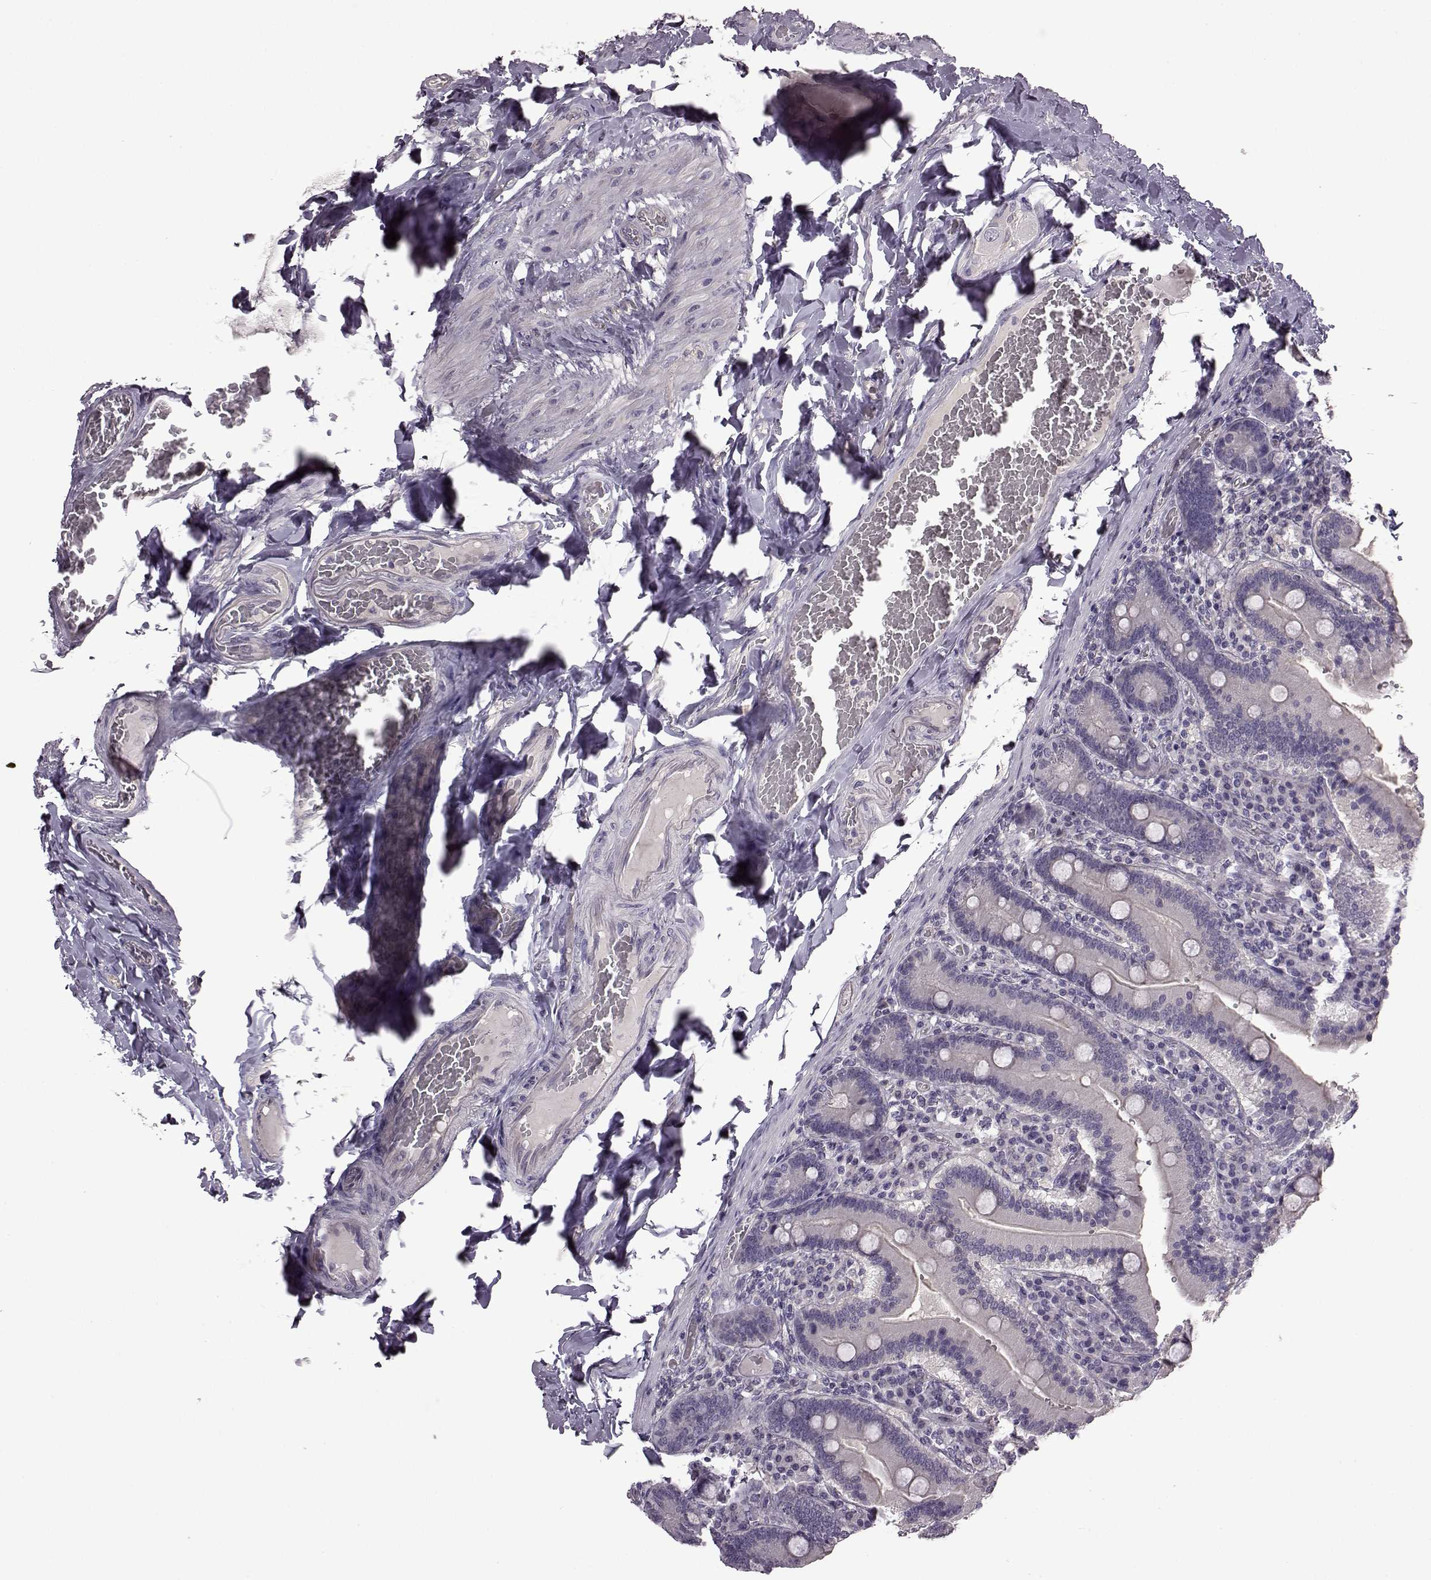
{"staining": {"intensity": "negative", "quantity": "none", "location": "none"}, "tissue": "duodenum", "cell_type": "Glandular cells", "image_type": "normal", "snomed": [{"axis": "morphology", "description": "Normal tissue, NOS"}, {"axis": "topography", "description": "Duodenum"}], "caption": "This photomicrograph is of unremarkable duodenum stained with immunohistochemistry to label a protein in brown with the nuclei are counter-stained blue. There is no expression in glandular cells. (DAB immunohistochemistry visualized using brightfield microscopy, high magnification).", "gene": "EDDM3B", "patient": {"sex": "female", "age": 62}}